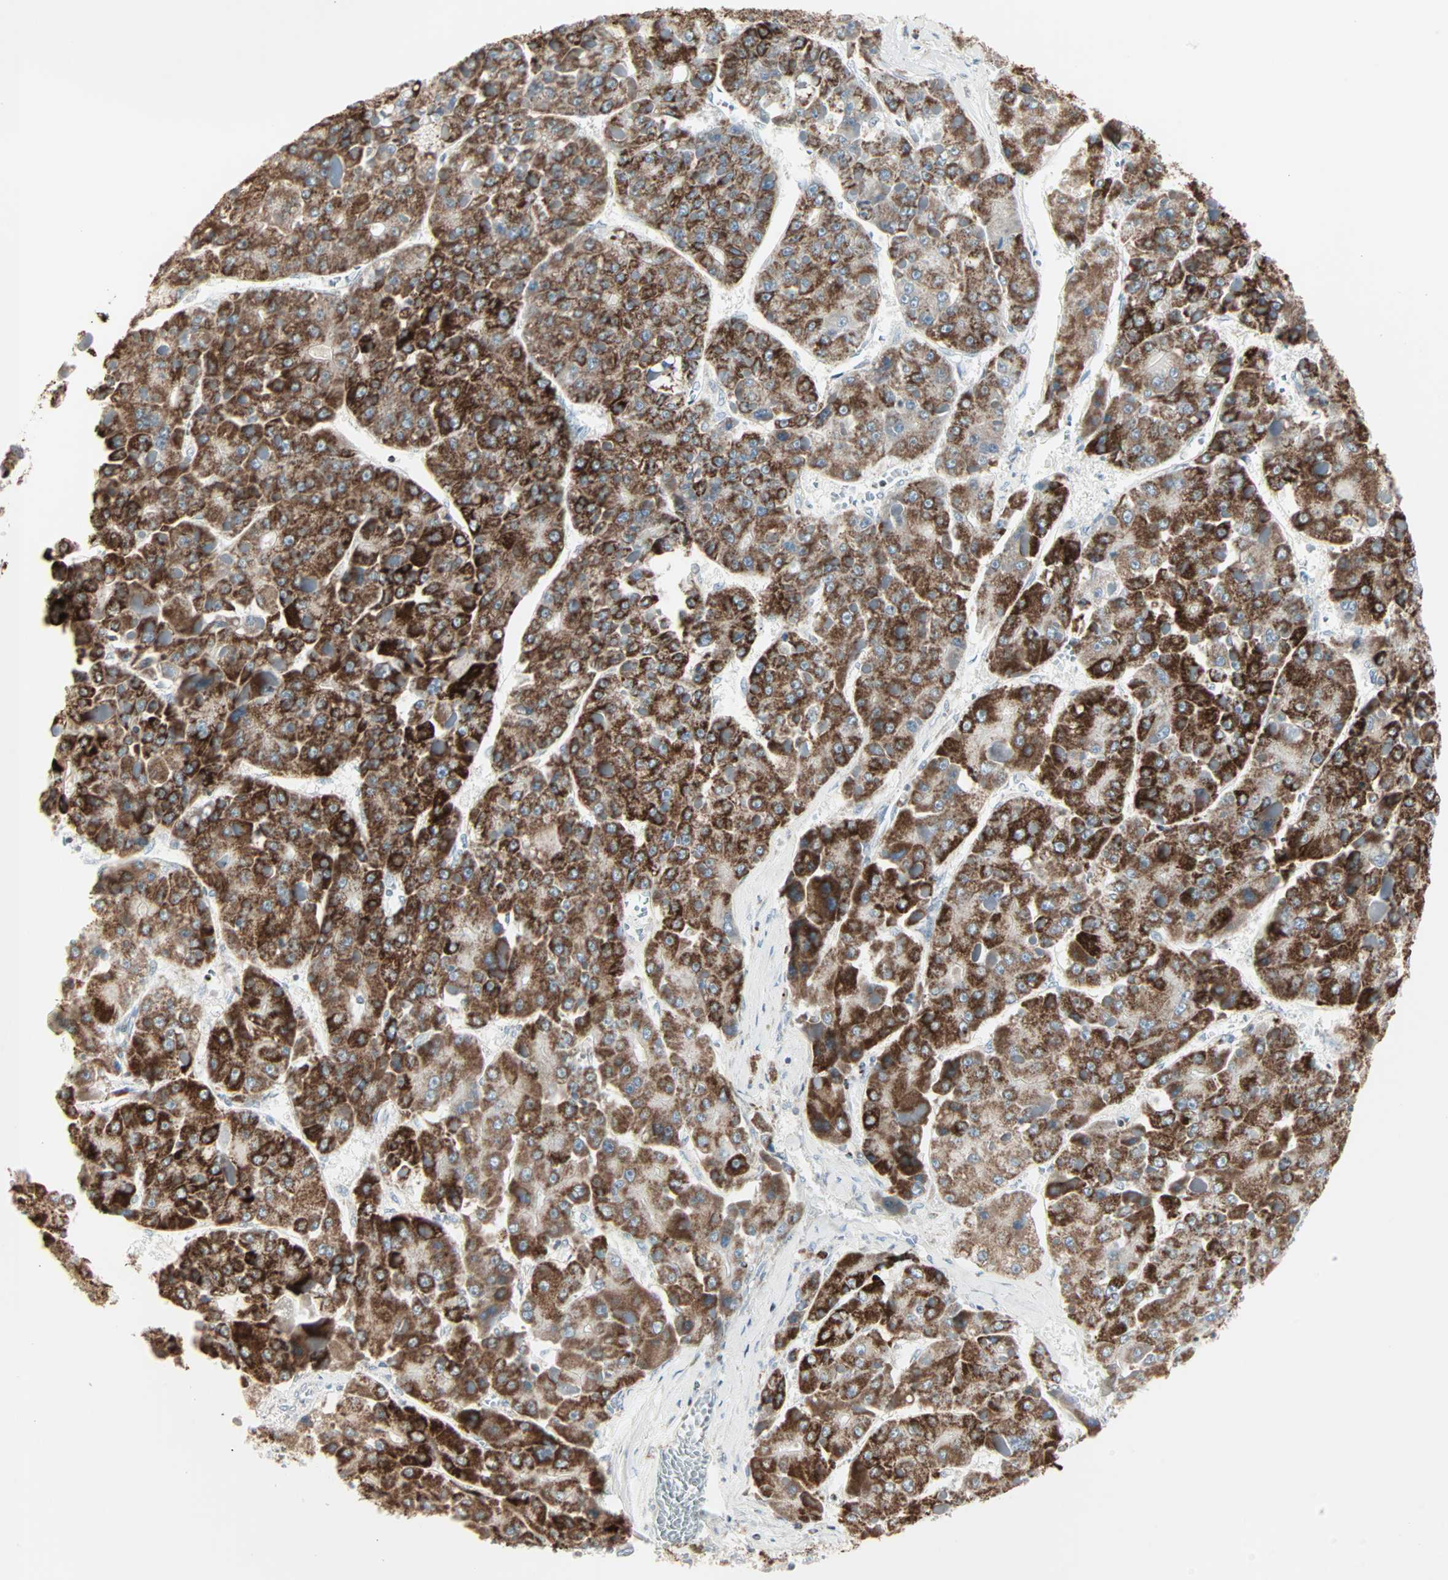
{"staining": {"intensity": "strong", "quantity": ">75%", "location": "cytoplasmic/membranous"}, "tissue": "liver cancer", "cell_type": "Tumor cells", "image_type": "cancer", "snomed": [{"axis": "morphology", "description": "Carcinoma, Hepatocellular, NOS"}, {"axis": "topography", "description": "Liver"}], "caption": "A photomicrograph of human liver hepatocellular carcinoma stained for a protein displays strong cytoplasmic/membranous brown staining in tumor cells.", "gene": "IDH2", "patient": {"sex": "female", "age": 73}}